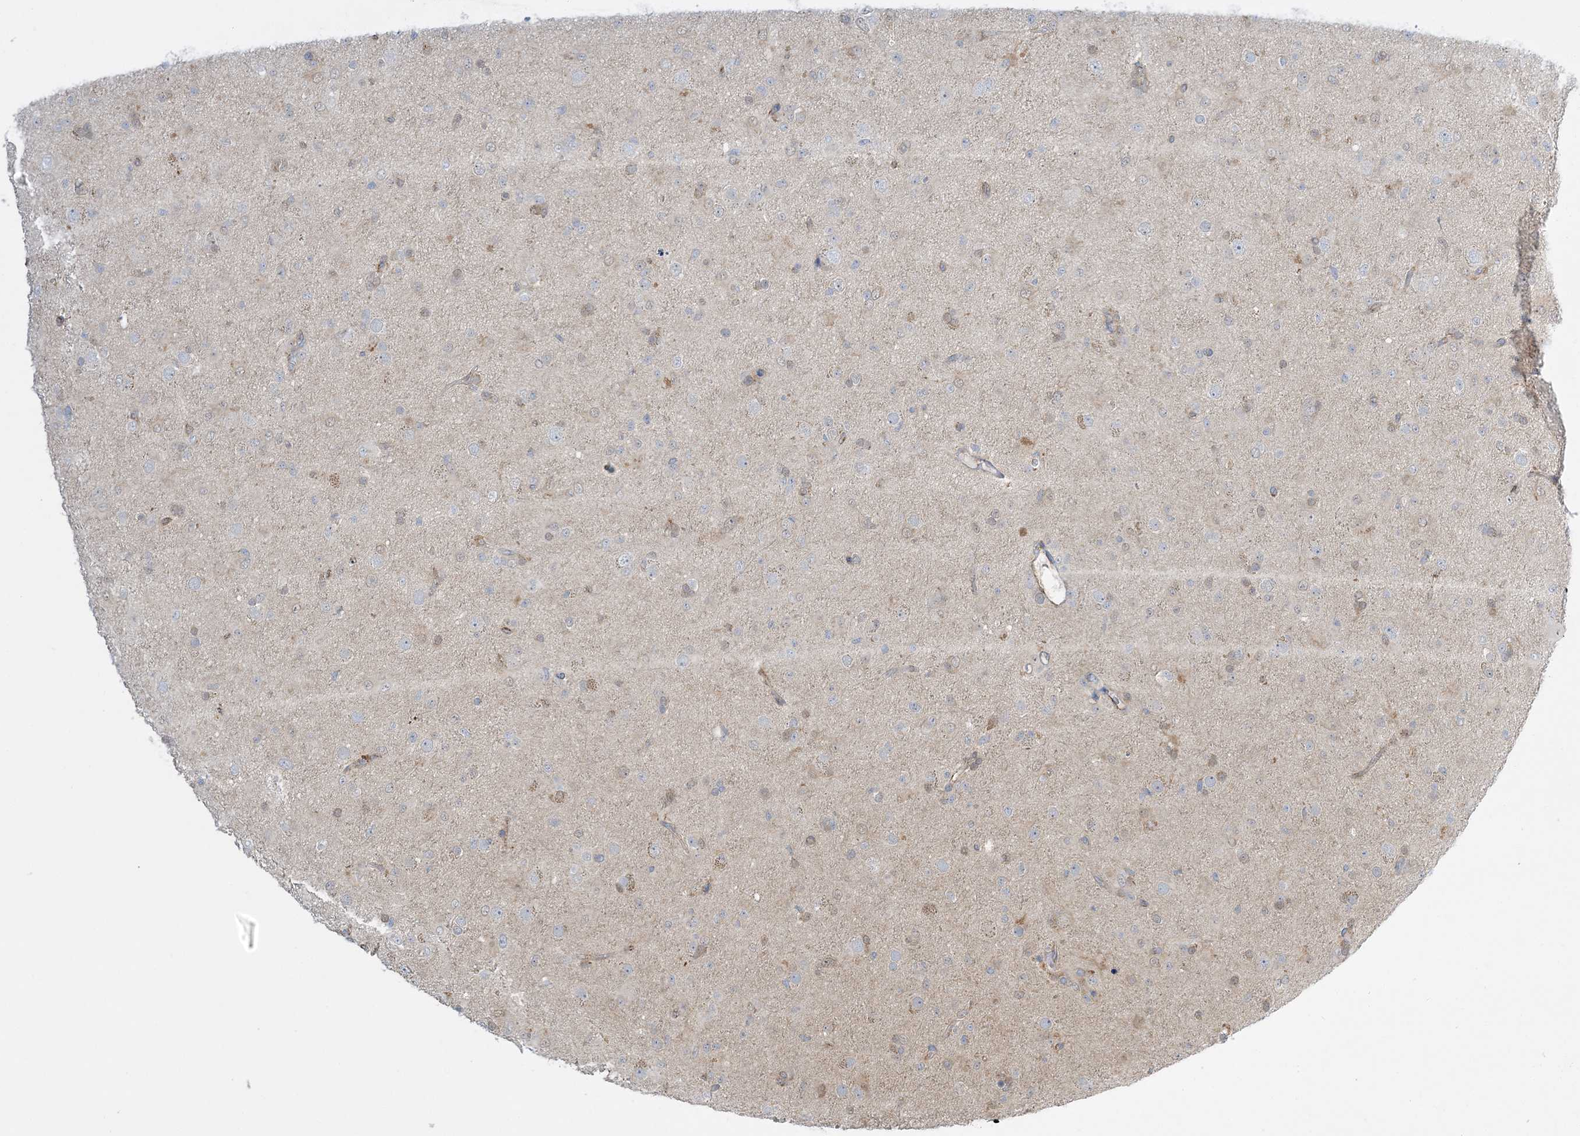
{"staining": {"intensity": "weak", "quantity": "<25%", "location": "cytoplasmic/membranous"}, "tissue": "glioma", "cell_type": "Tumor cells", "image_type": "cancer", "snomed": [{"axis": "morphology", "description": "Glioma, malignant, Low grade"}, {"axis": "topography", "description": "Brain"}], "caption": "IHC histopathology image of neoplastic tissue: human malignant low-grade glioma stained with DAB (3,3'-diaminobenzidine) shows no significant protein positivity in tumor cells.", "gene": "INPP1", "patient": {"sex": "male", "age": 65}}